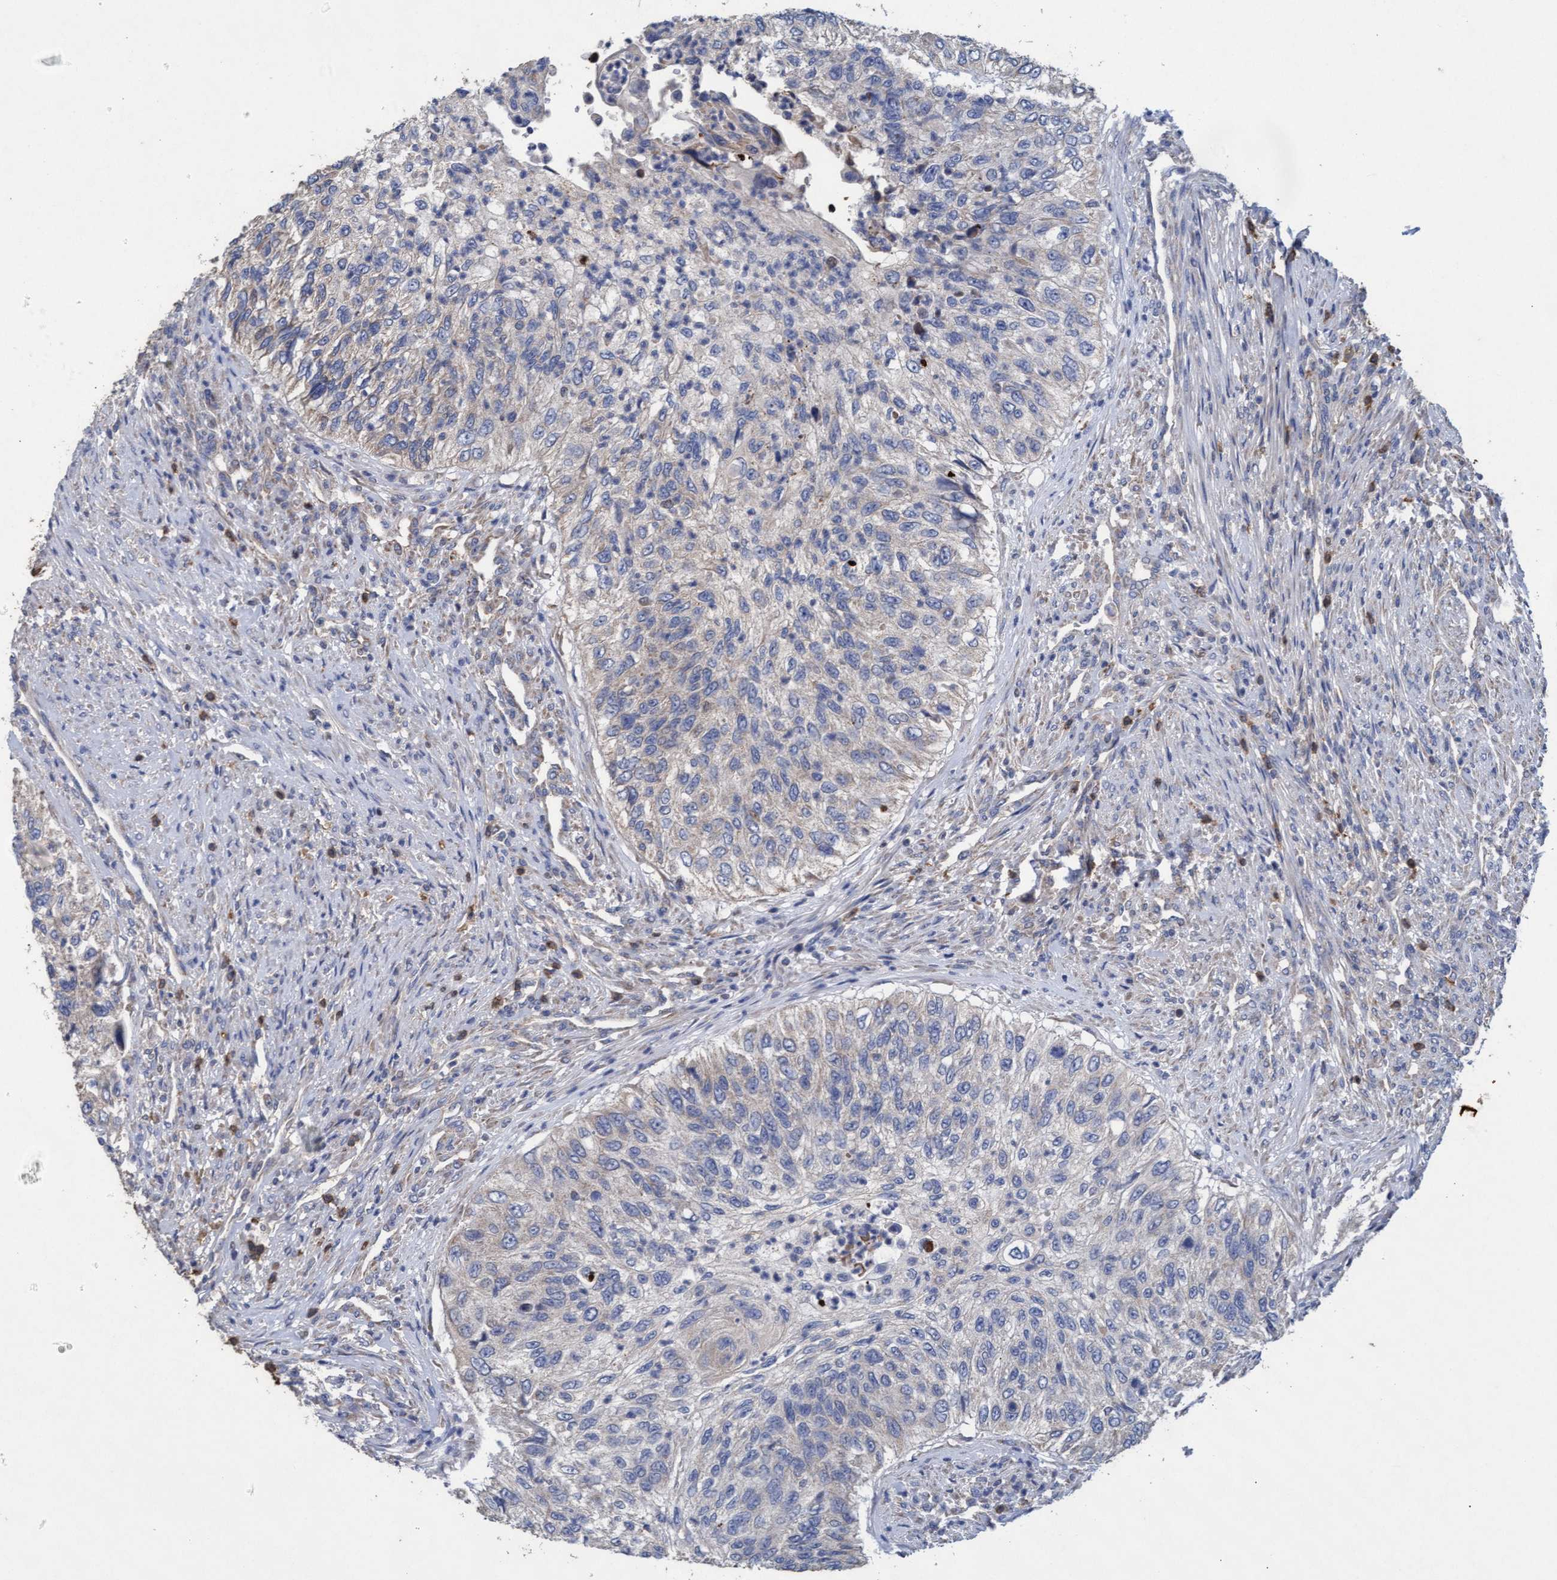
{"staining": {"intensity": "weak", "quantity": "<25%", "location": "cytoplasmic/membranous"}, "tissue": "urothelial cancer", "cell_type": "Tumor cells", "image_type": "cancer", "snomed": [{"axis": "morphology", "description": "Urothelial carcinoma, High grade"}, {"axis": "topography", "description": "Urinary bladder"}], "caption": "This is an immunohistochemistry micrograph of urothelial cancer. There is no staining in tumor cells.", "gene": "MRPL38", "patient": {"sex": "female", "age": 60}}